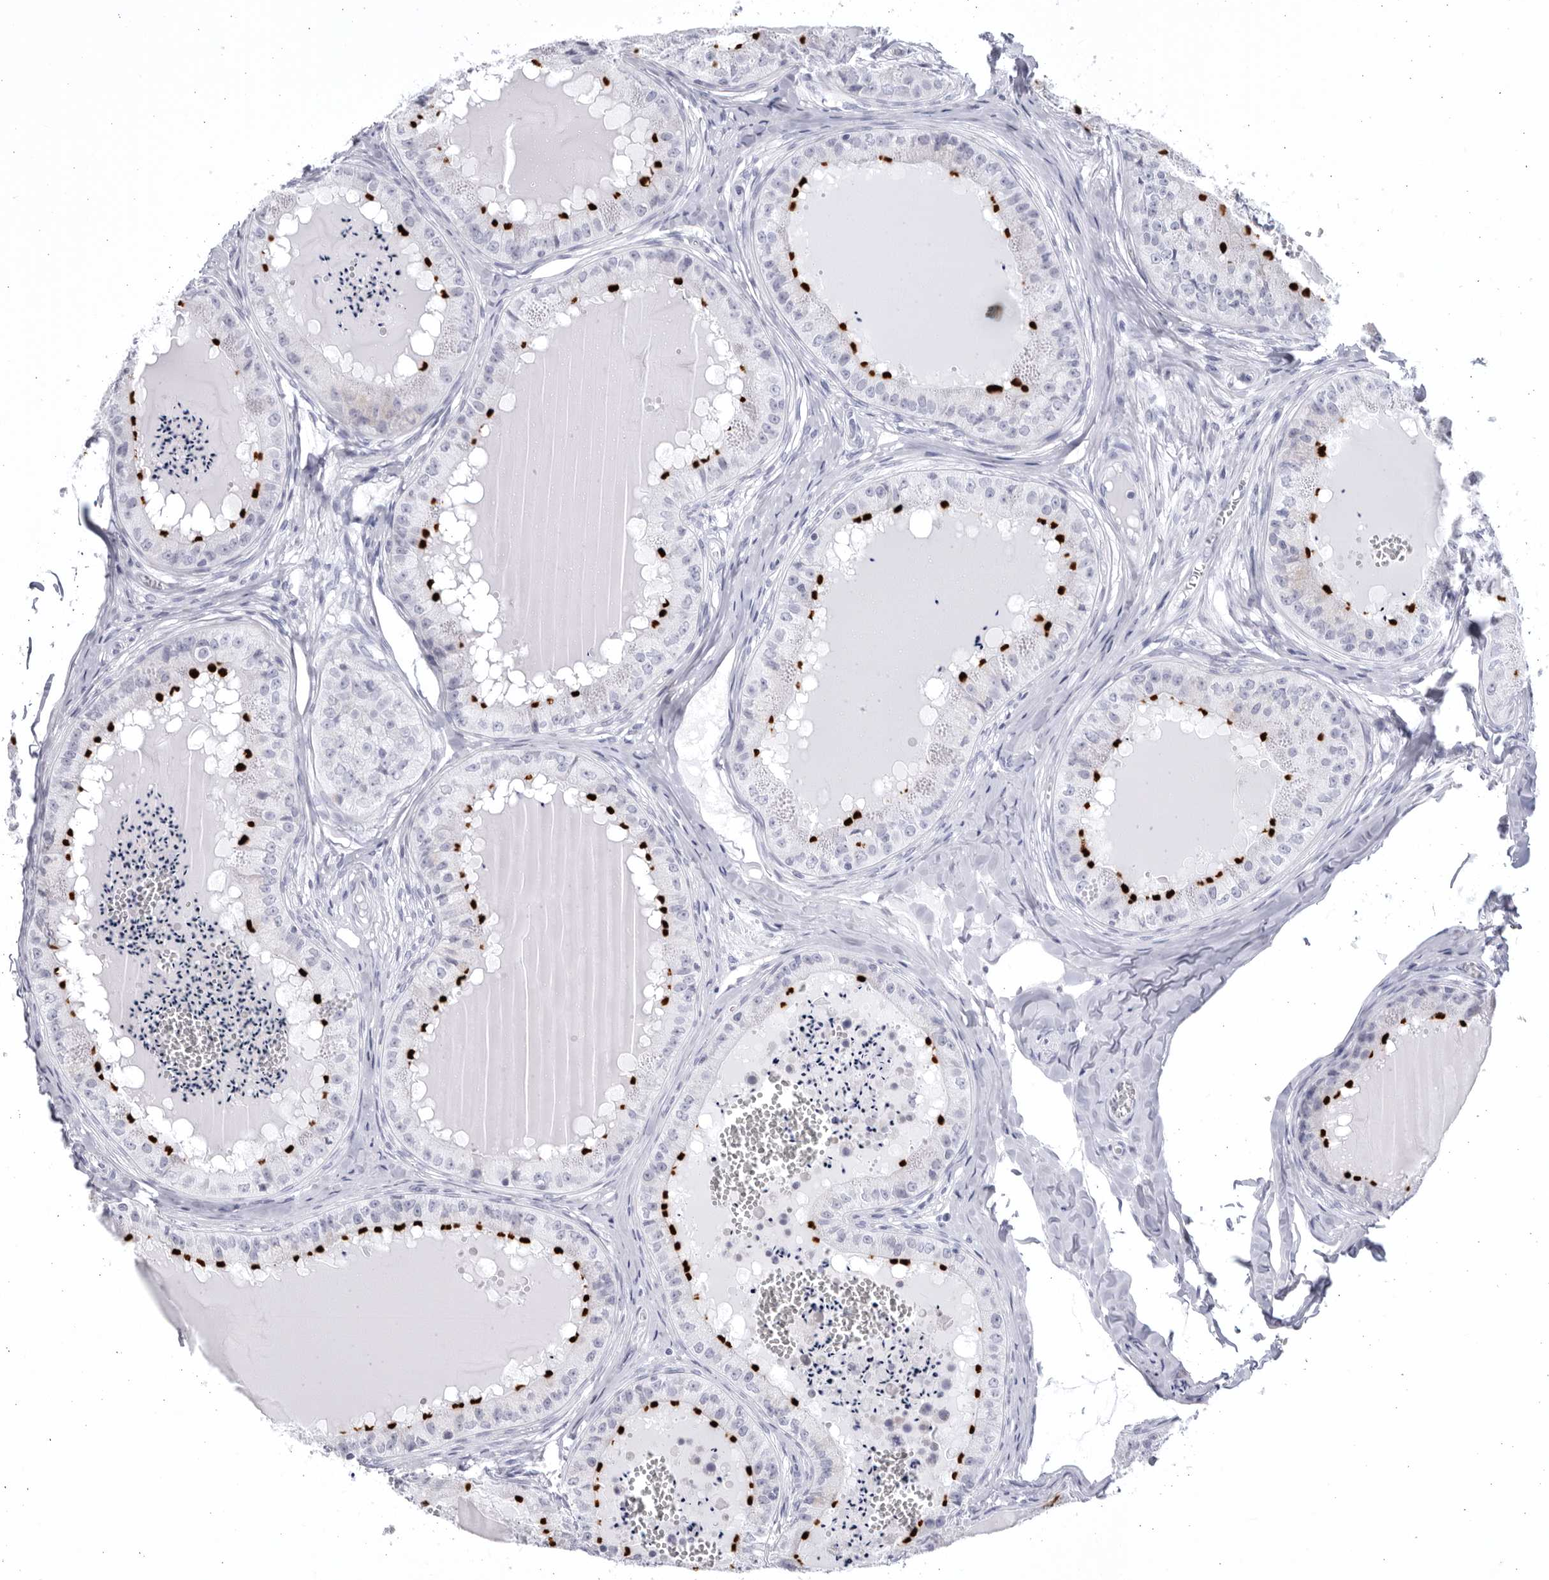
{"staining": {"intensity": "strong", "quantity": "<25%", "location": "cytoplasmic/membranous"}, "tissue": "epididymis", "cell_type": "Glandular cells", "image_type": "normal", "snomed": [{"axis": "morphology", "description": "Normal tissue, NOS"}, {"axis": "topography", "description": "Epididymis"}], "caption": "Immunohistochemistry of normal epididymis reveals medium levels of strong cytoplasmic/membranous expression in about <25% of glandular cells. The protein of interest is shown in brown color, while the nuclei are stained blue.", "gene": "CCDC181", "patient": {"sex": "male", "age": 31}}